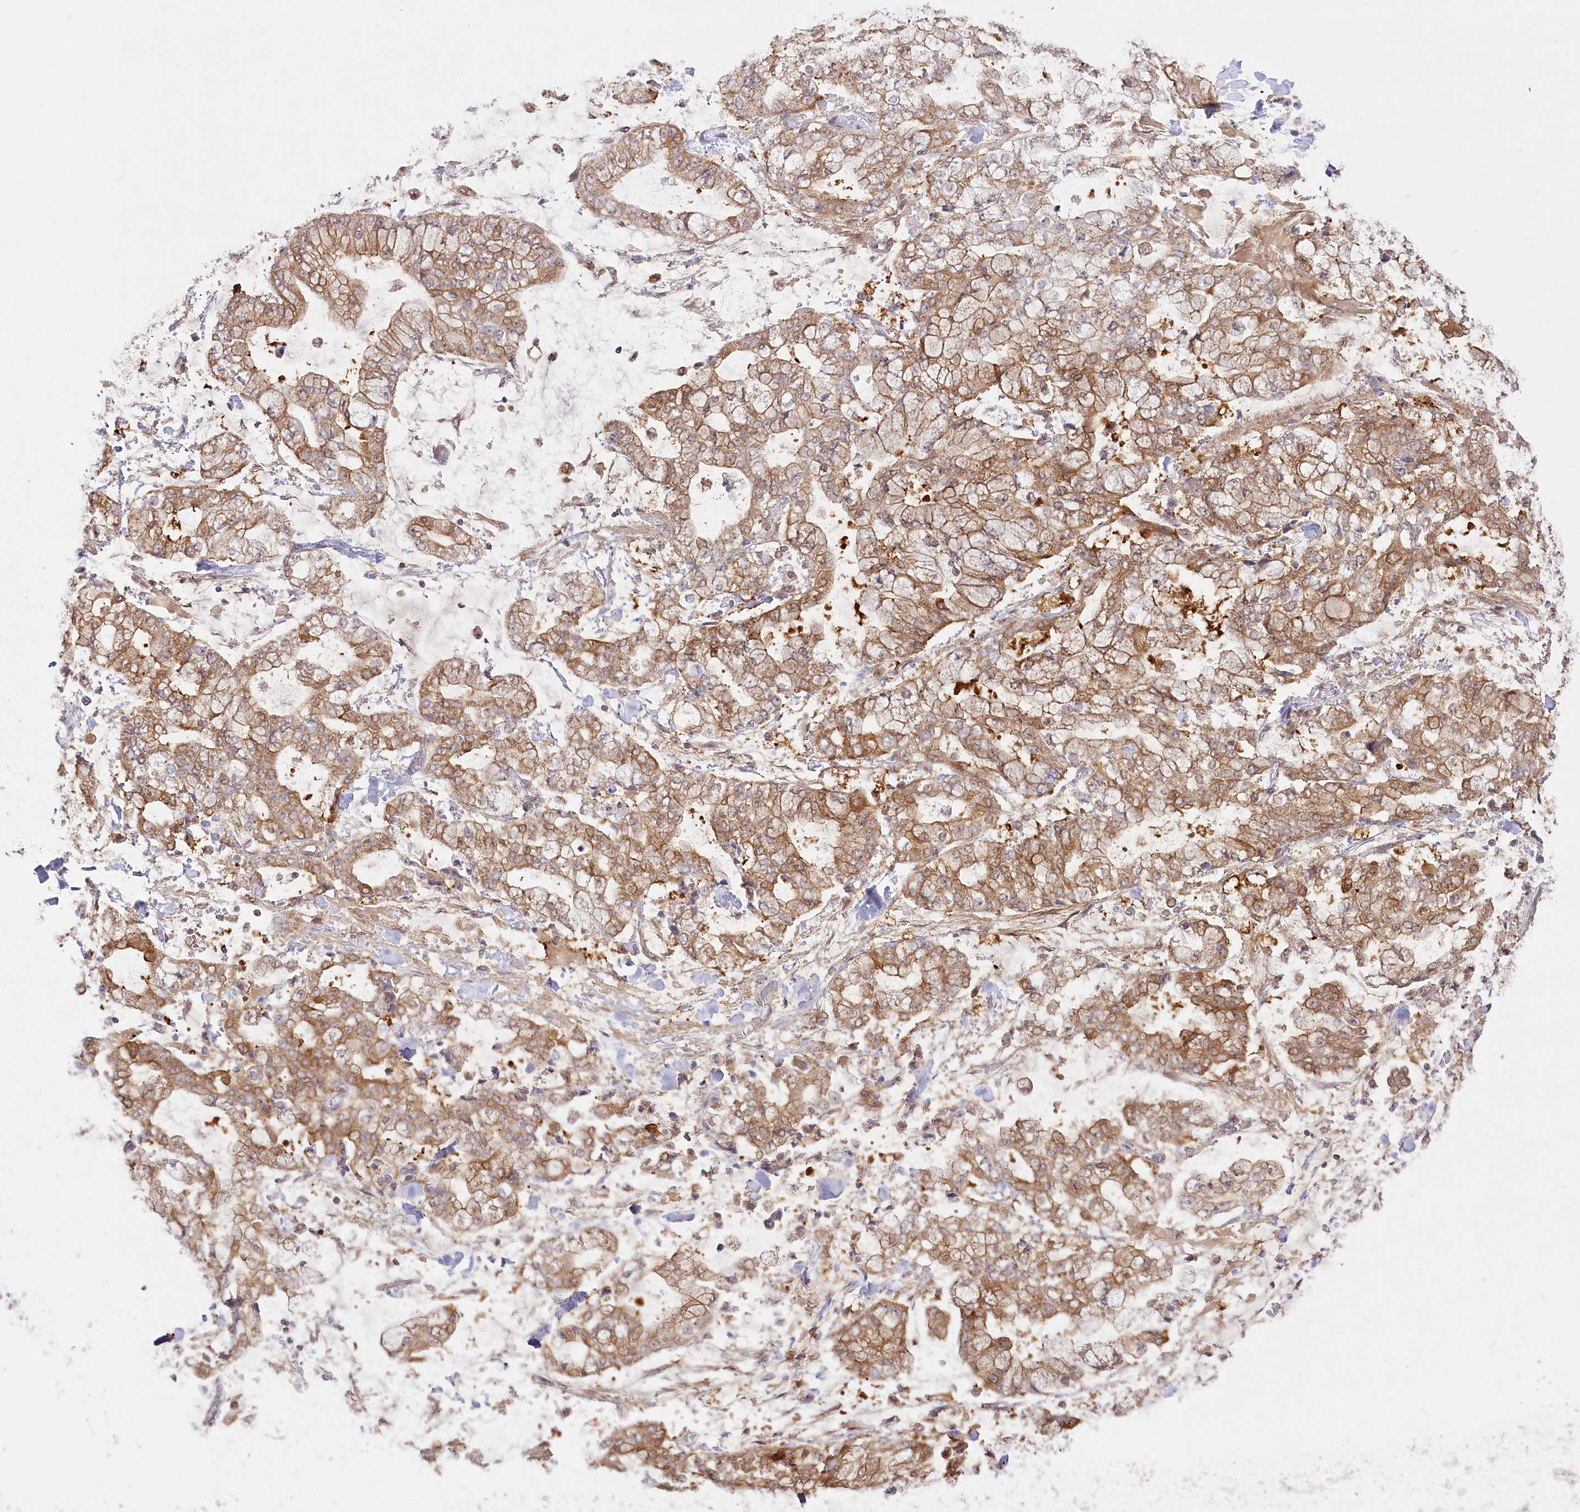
{"staining": {"intensity": "moderate", "quantity": ">75%", "location": "cytoplasmic/membranous"}, "tissue": "stomach cancer", "cell_type": "Tumor cells", "image_type": "cancer", "snomed": [{"axis": "morphology", "description": "Normal tissue, NOS"}, {"axis": "morphology", "description": "Adenocarcinoma, NOS"}, {"axis": "topography", "description": "Stomach, upper"}, {"axis": "topography", "description": "Stomach"}], "caption": "Human stomach adenocarcinoma stained for a protein (brown) shows moderate cytoplasmic/membranous positive positivity in approximately >75% of tumor cells.", "gene": "INPP4B", "patient": {"sex": "male", "age": 76}}